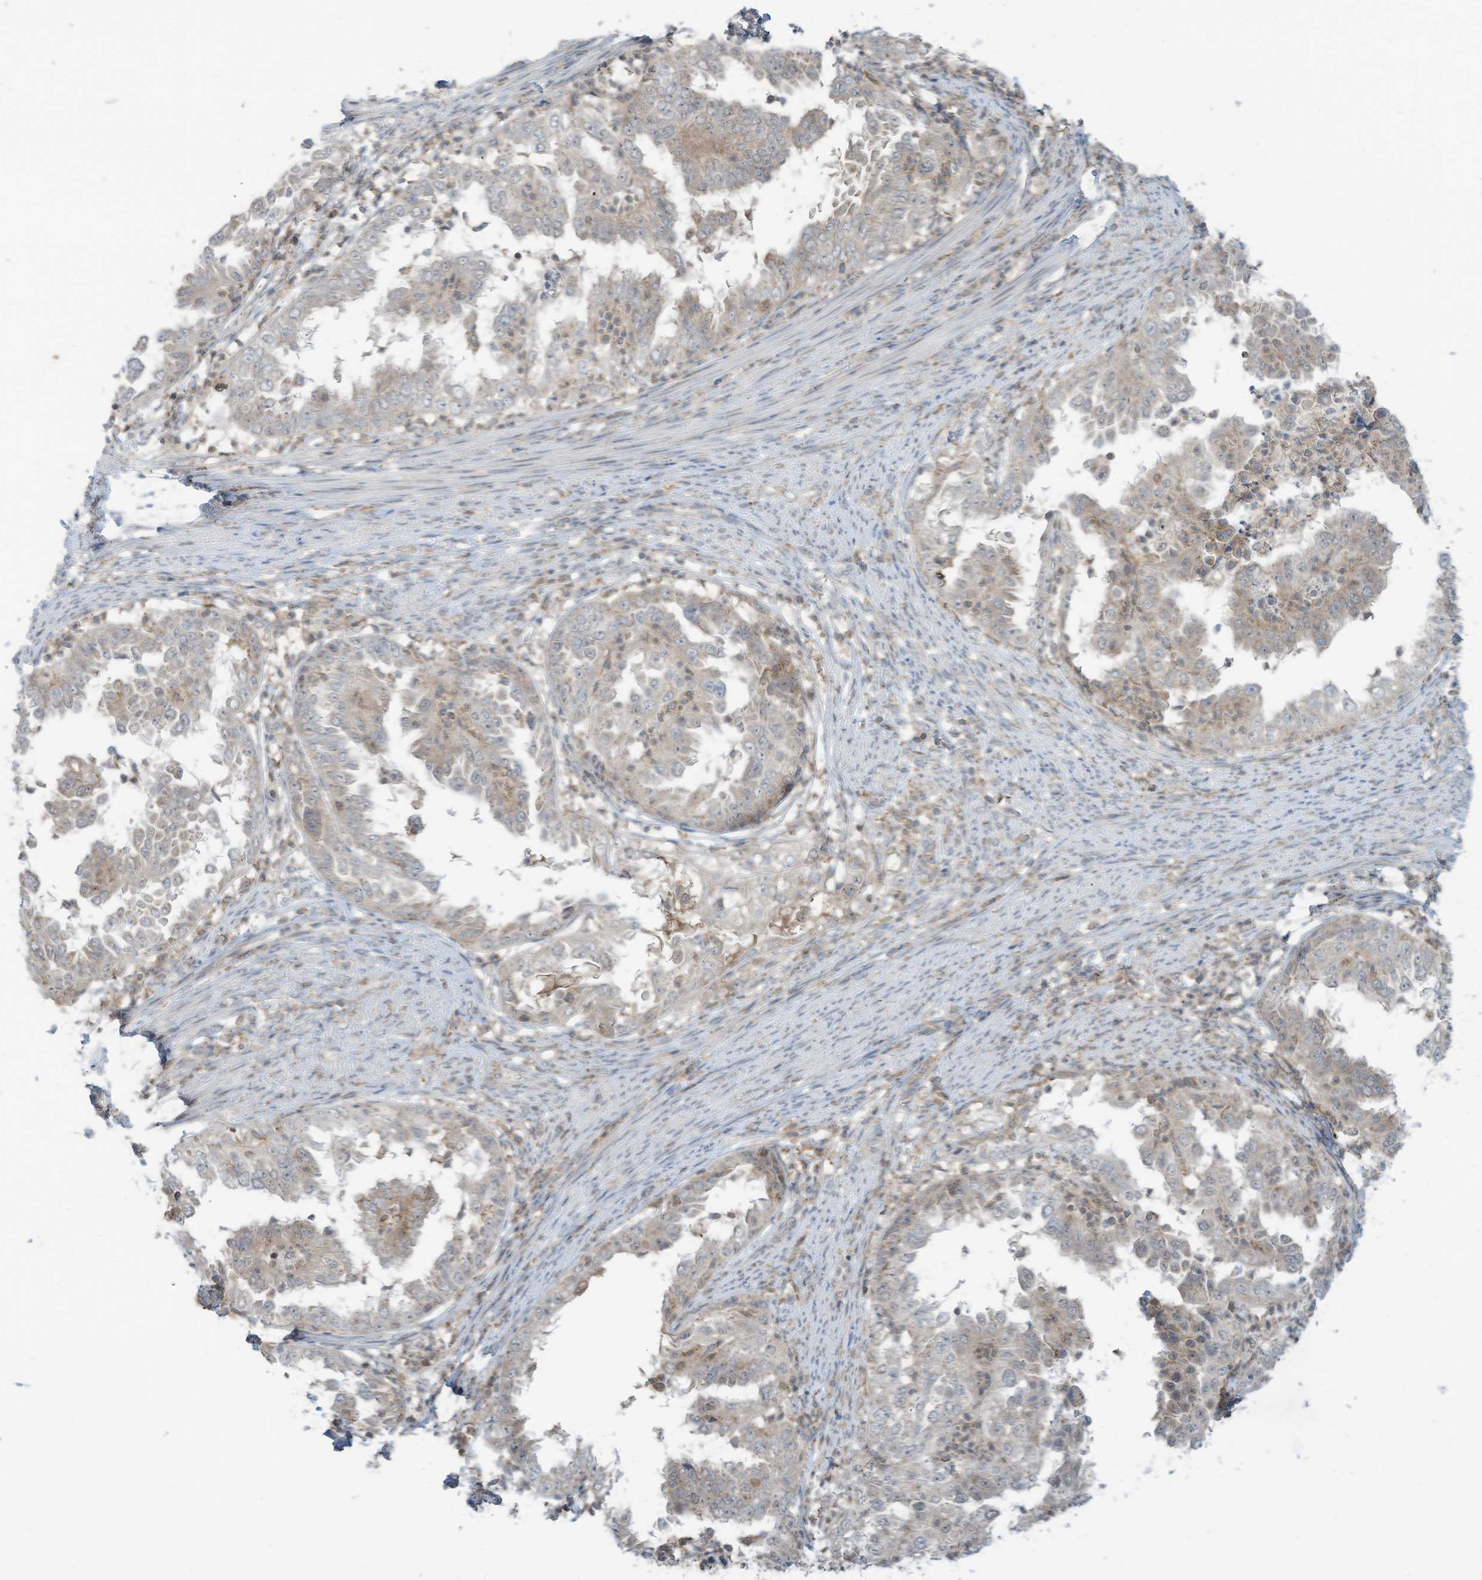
{"staining": {"intensity": "negative", "quantity": "none", "location": "none"}, "tissue": "endometrial cancer", "cell_type": "Tumor cells", "image_type": "cancer", "snomed": [{"axis": "morphology", "description": "Adenocarcinoma, NOS"}, {"axis": "topography", "description": "Endometrium"}], "caption": "DAB immunohistochemical staining of human endometrial cancer exhibits no significant positivity in tumor cells.", "gene": "PARVG", "patient": {"sex": "female", "age": 85}}